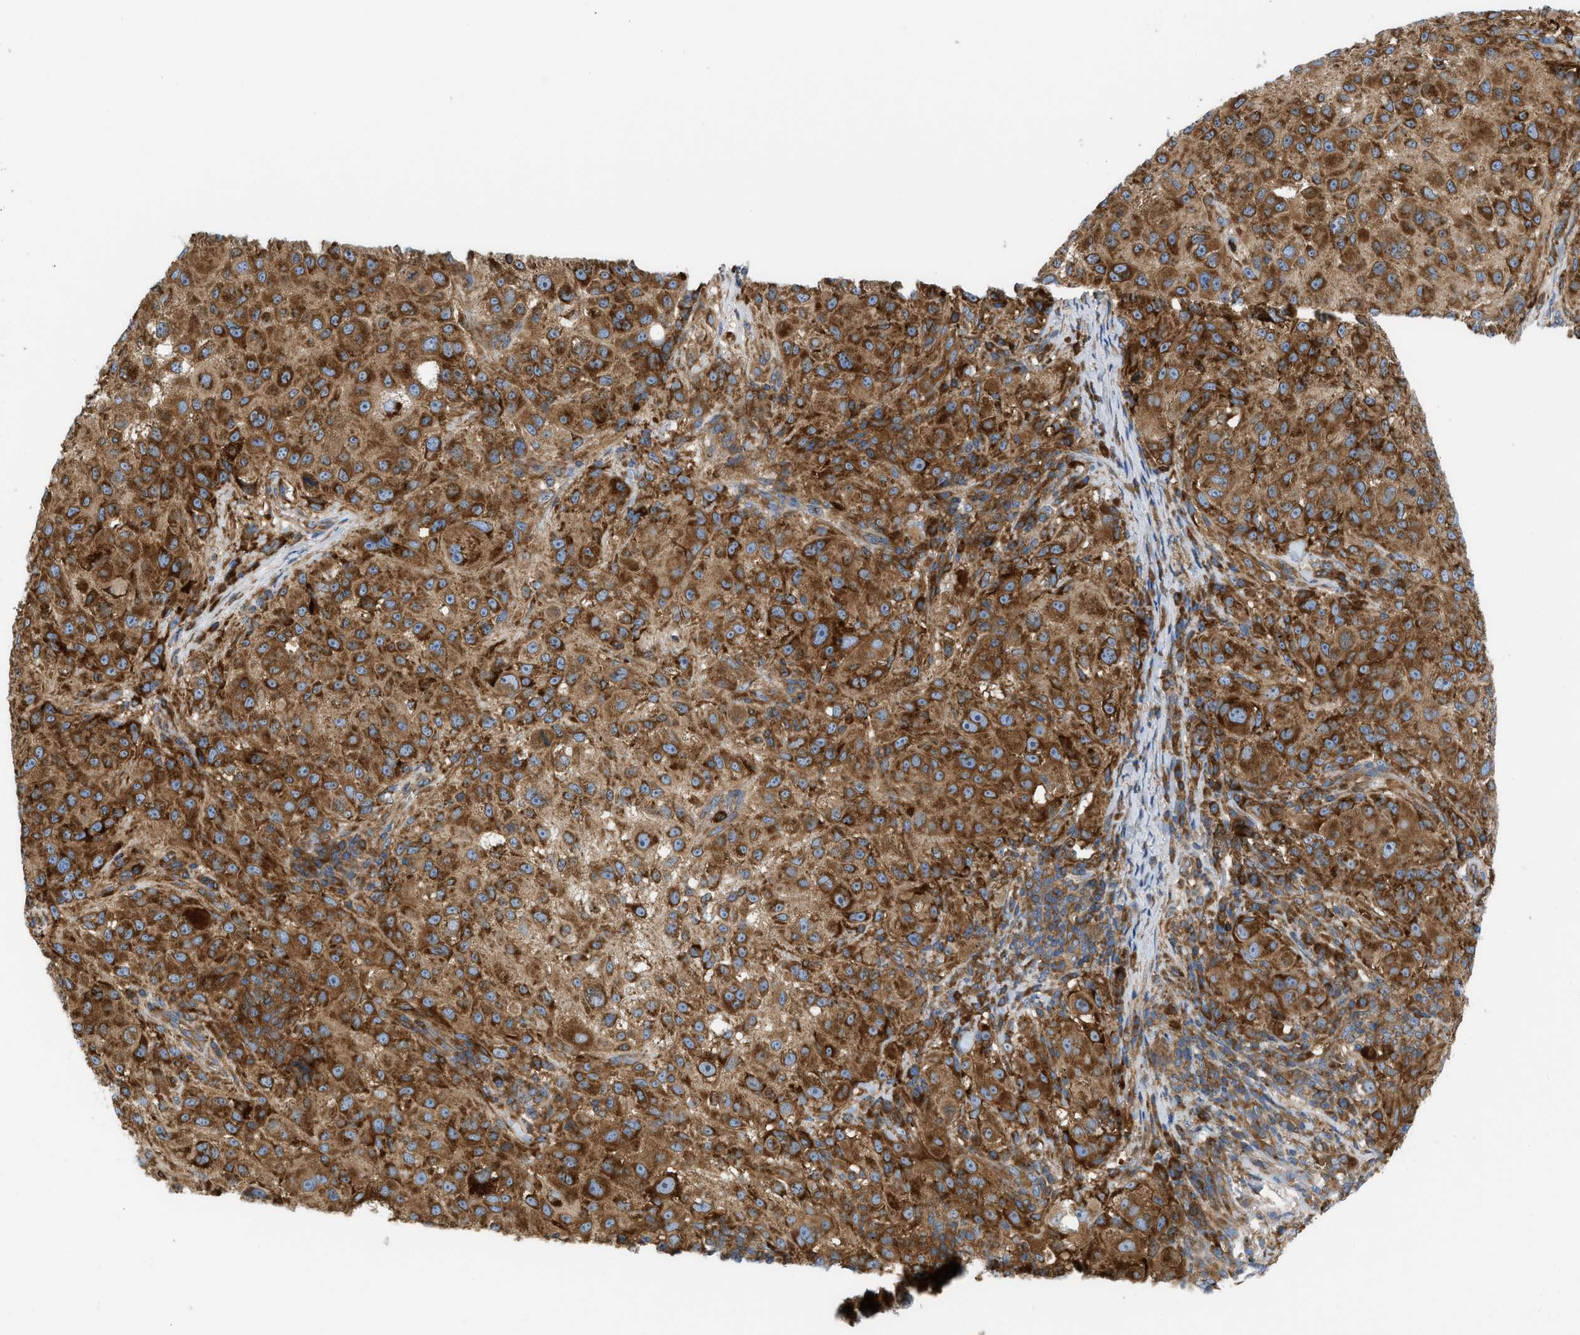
{"staining": {"intensity": "strong", "quantity": ">75%", "location": "cytoplasmic/membranous"}, "tissue": "melanoma", "cell_type": "Tumor cells", "image_type": "cancer", "snomed": [{"axis": "morphology", "description": "Necrosis, NOS"}, {"axis": "morphology", "description": "Malignant melanoma, NOS"}, {"axis": "topography", "description": "Skin"}], "caption": "Strong cytoplasmic/membranous staining for a protein is seen in about >75% of tumor cells of melanoma using immunohistochemistry (IHC).", "gene": "GPAT4", "patient": {"sex": "female", "age": 87}}